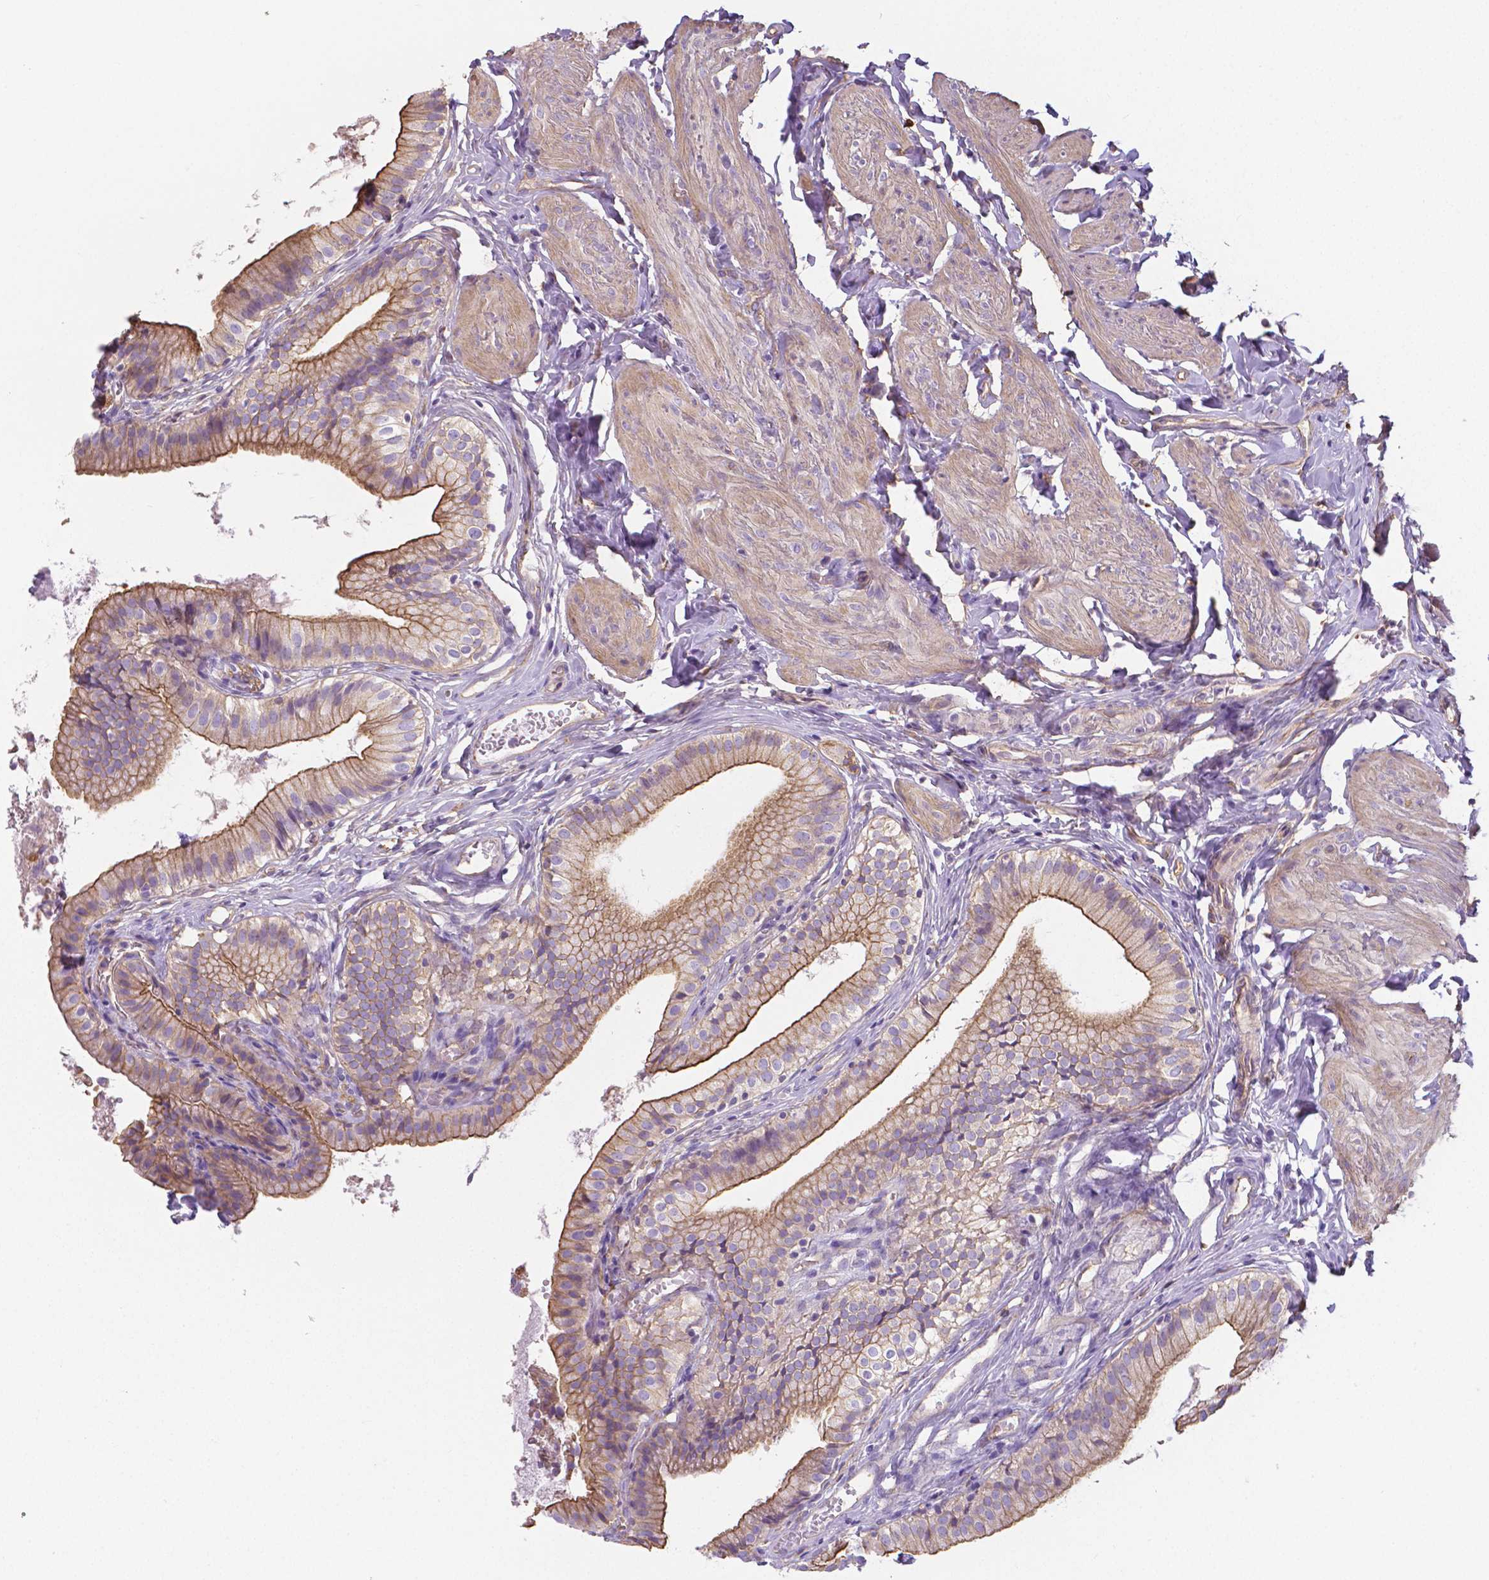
{"staining": {"intensity": "strong", "quantity": "25%-75%", "location": "cytoplasmic/membranous"}, "tissue": "gallbladder", "cell_type": "Glandular cells", "image_type": "normal", "snomed": [{"axis": "morphology", "description": "Normal tissue, NOS"}, {"axis": "topography", "description": "Gallbladder"}], "caption": "The histopathology image exhibits staining of normal gallbladder, revealing strong cytoplasmic/membranous protein positivity (brown color) within glandular cells.", "gene": "CRMP1", "patient": {"sex": "female", "age": 47}}